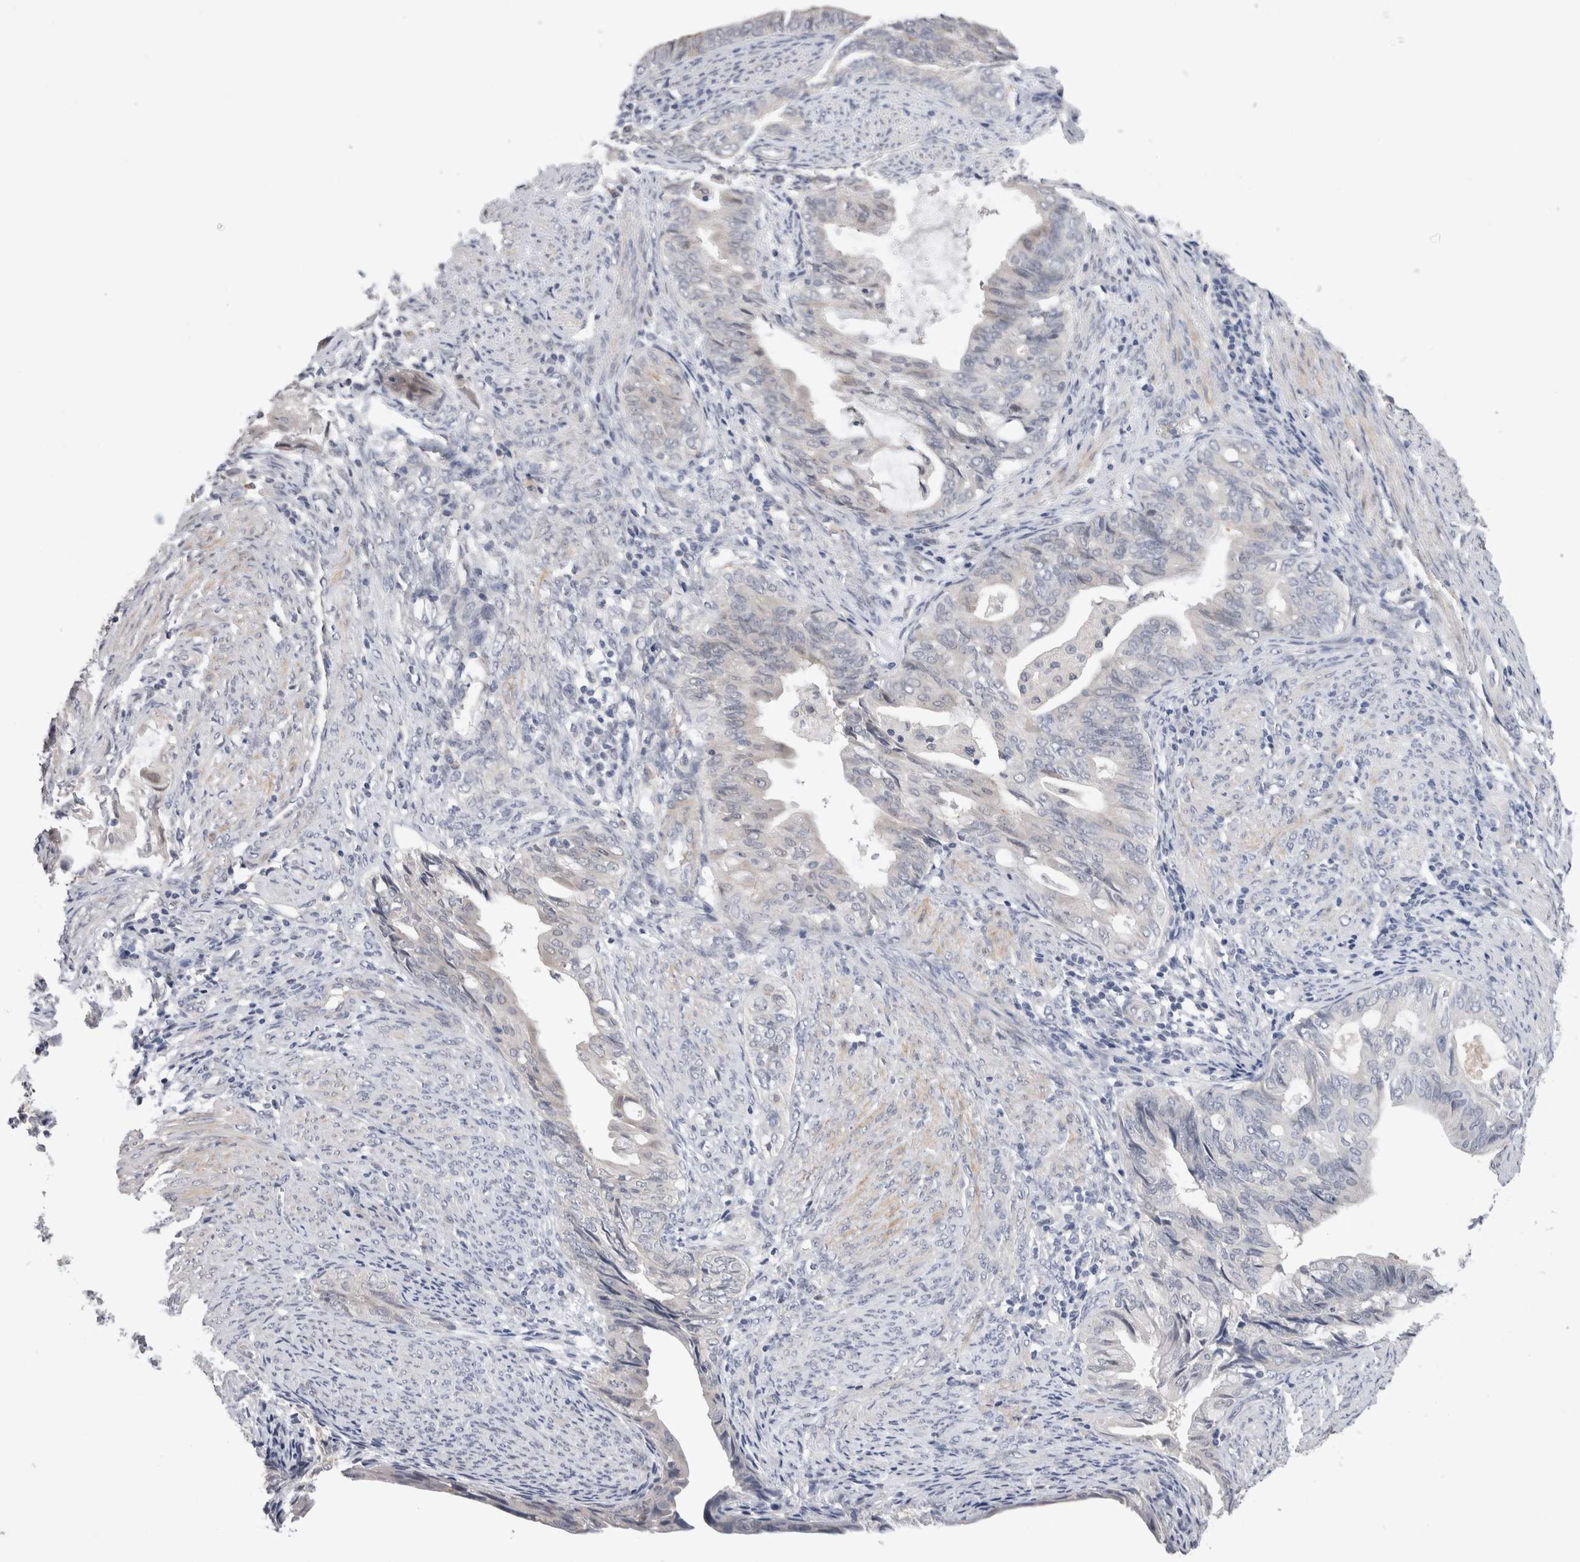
{"staining": {"intensity": "negative", "quantity": "none", "location": "none"}, "tissue": "endometrial cancer", "cell_type": "Tumor cells", "image_type": "cancer", "snomed": [{"axis": "morphology", "description": "Adenocarcinoma, NOS"}, {"axis": "topography", "description": "Endometrium"}], "caption": "Human adenocarcinoma (endometrial) stained for a protein using immunohistochemistry (IHC) shows no expression in tumor cells.", "gene": "CRYBG1", "patient": {"sex": "female", "age": 86}}